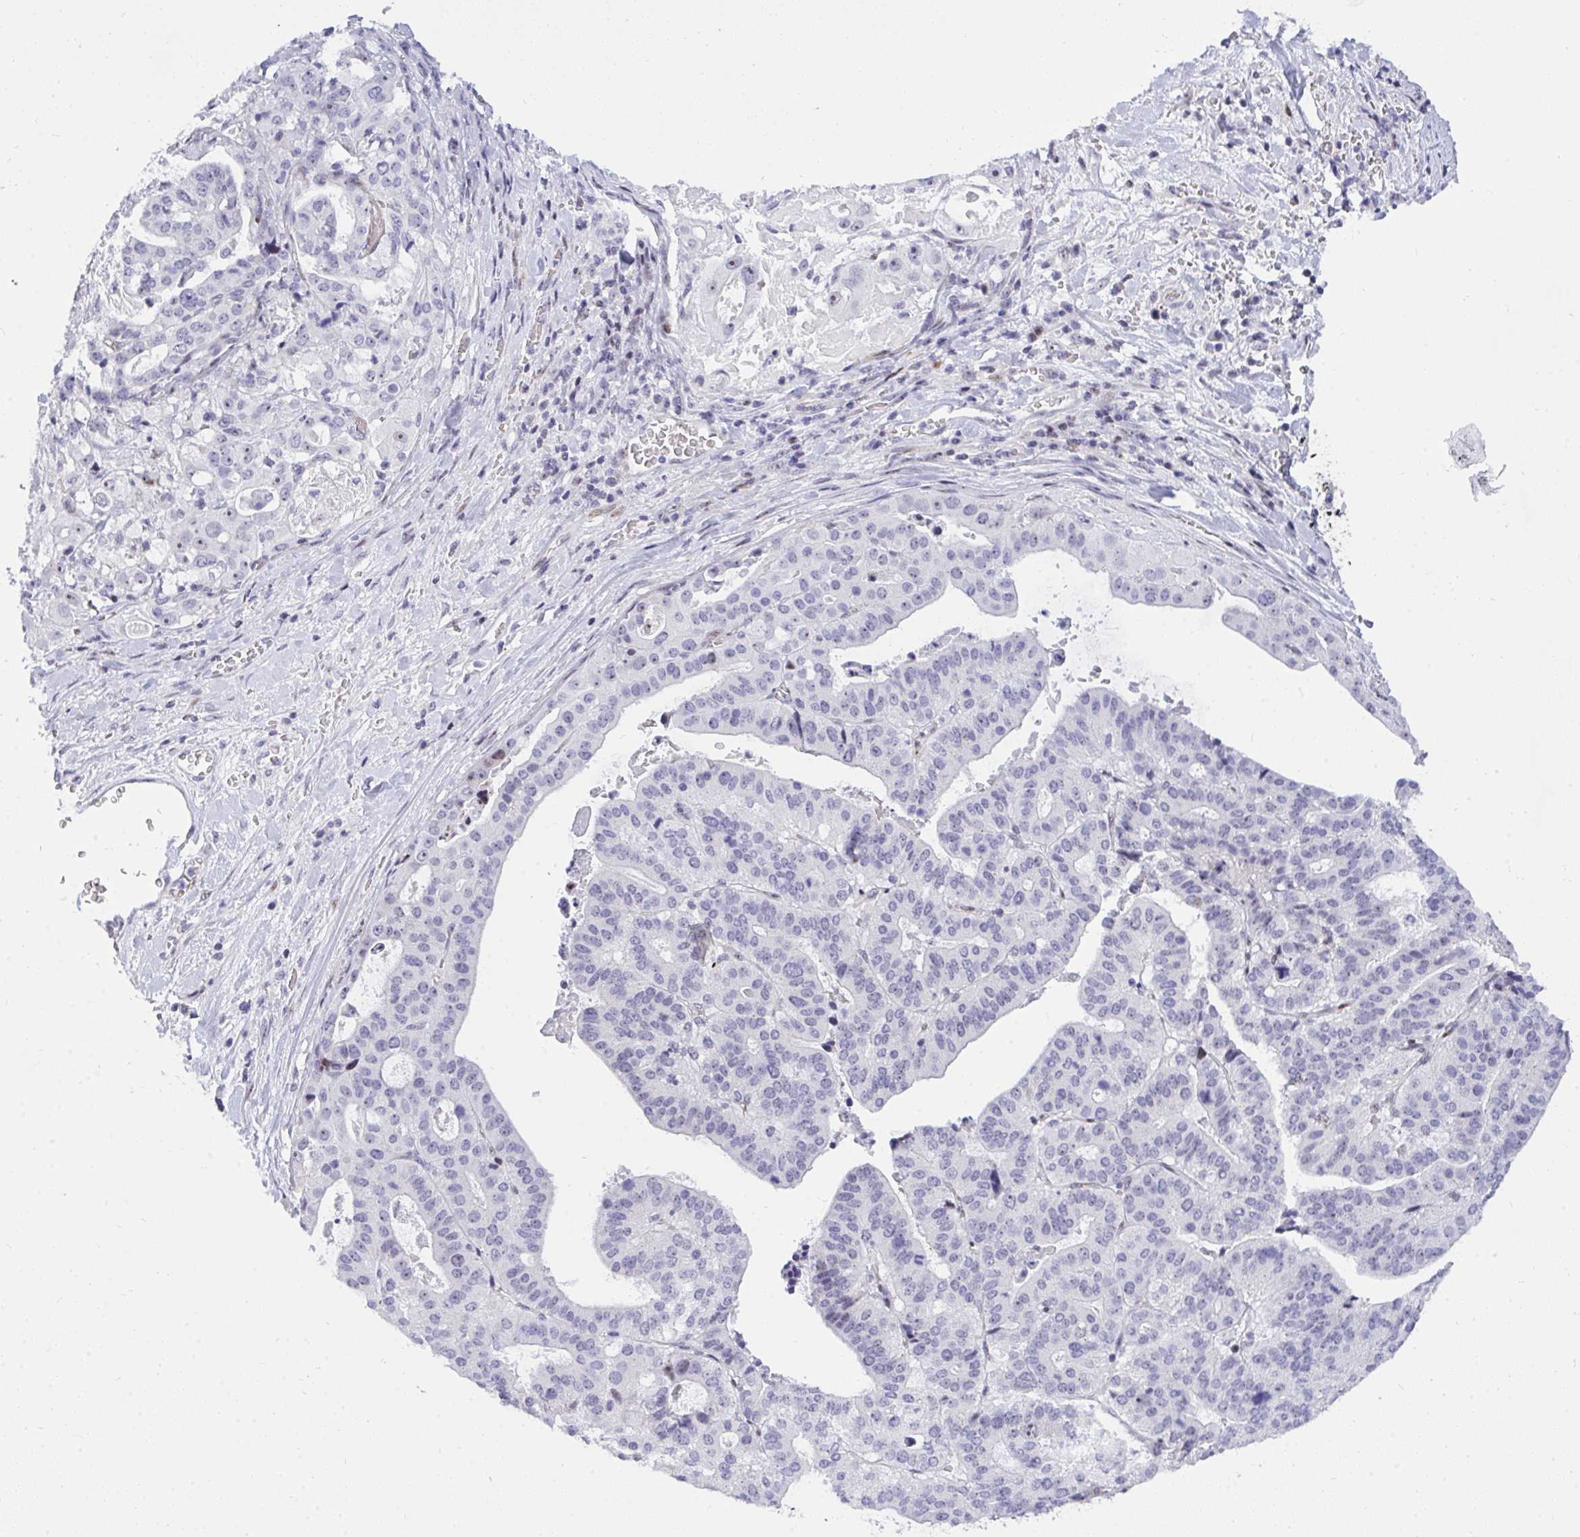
{"staining": {"intensity": "weak", "quantity": "<25%", "location": "nuclear"}, "tissue": "stomach cancer", "cell_type": "Tumor cells", "image_type": "cancer", "snomed": [{"axis": "morphology", "description": "Adenocarcinoma, NOS"}, {"axis": "topography", "description": "Stomach"}], "caption": "Human stomach cancer (adenocarcinoma) stained for a protein using immunohistochemistry (IHC) displays no positivity in tumor cells.", "gene": "PLPPR3", "patient": {"sex": "male", "age": 48}}